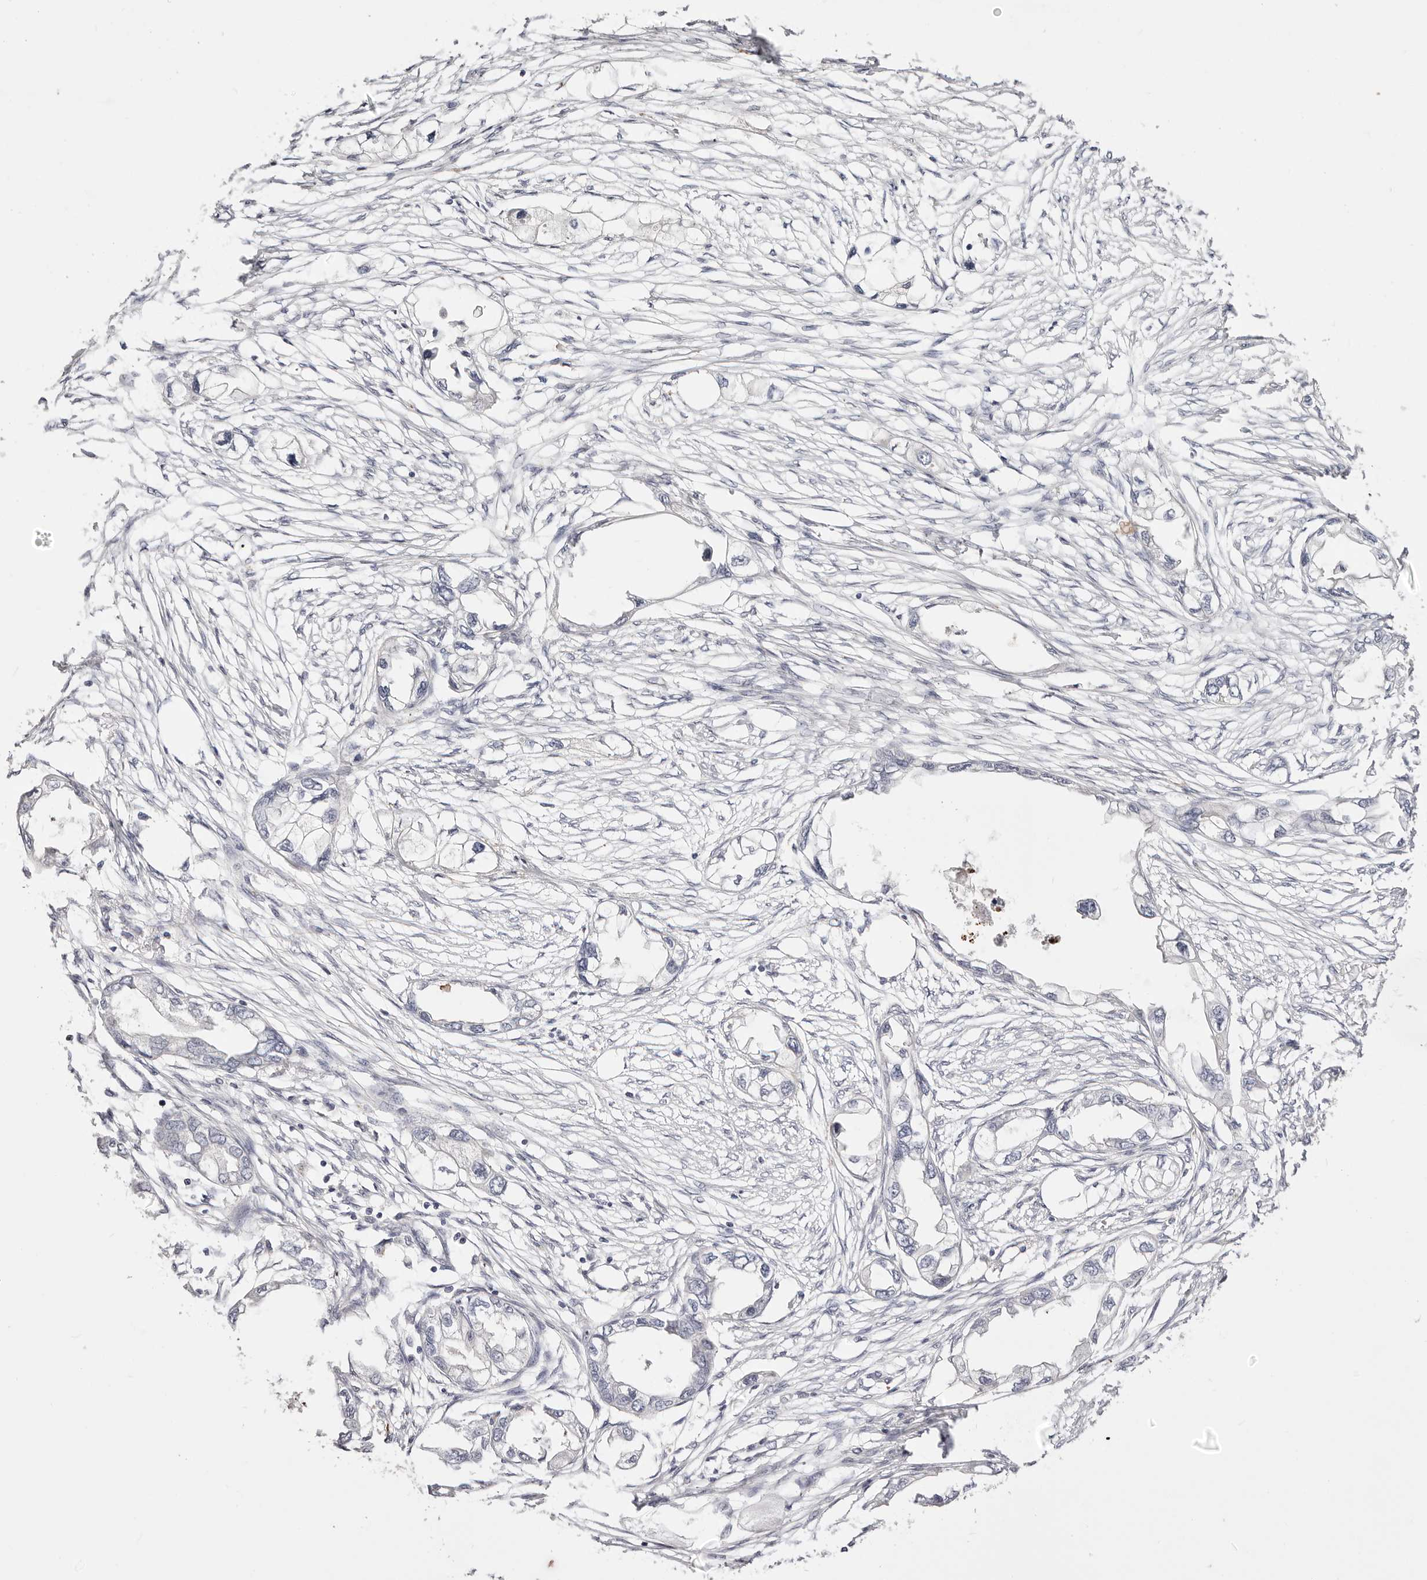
{"staining": {"intensity": "negative", "quantity": "none", "location": "none"}, "tissue": "endometrial cancer", "cell_type": "Tumor cells", "image_type": "cancer", "snomed": [{"axis": "morphology", "description": "Adenocarcinoma, NOS"}, {"axis": "morphology", "description": "Adenocarcinoma, metastatic, NOS"}, {"axis": "topography", "description": "Adipose tissue"}, {"axis": "topography", "description": "Endometrium"}], "caption": "IHC photomicrograph of human endometrial cancer stained for a protein (brown), which demonstrates no staining in tumor cells.", "gene": "SLC35B2", "patient": {"sex": "female", "age": 67}}